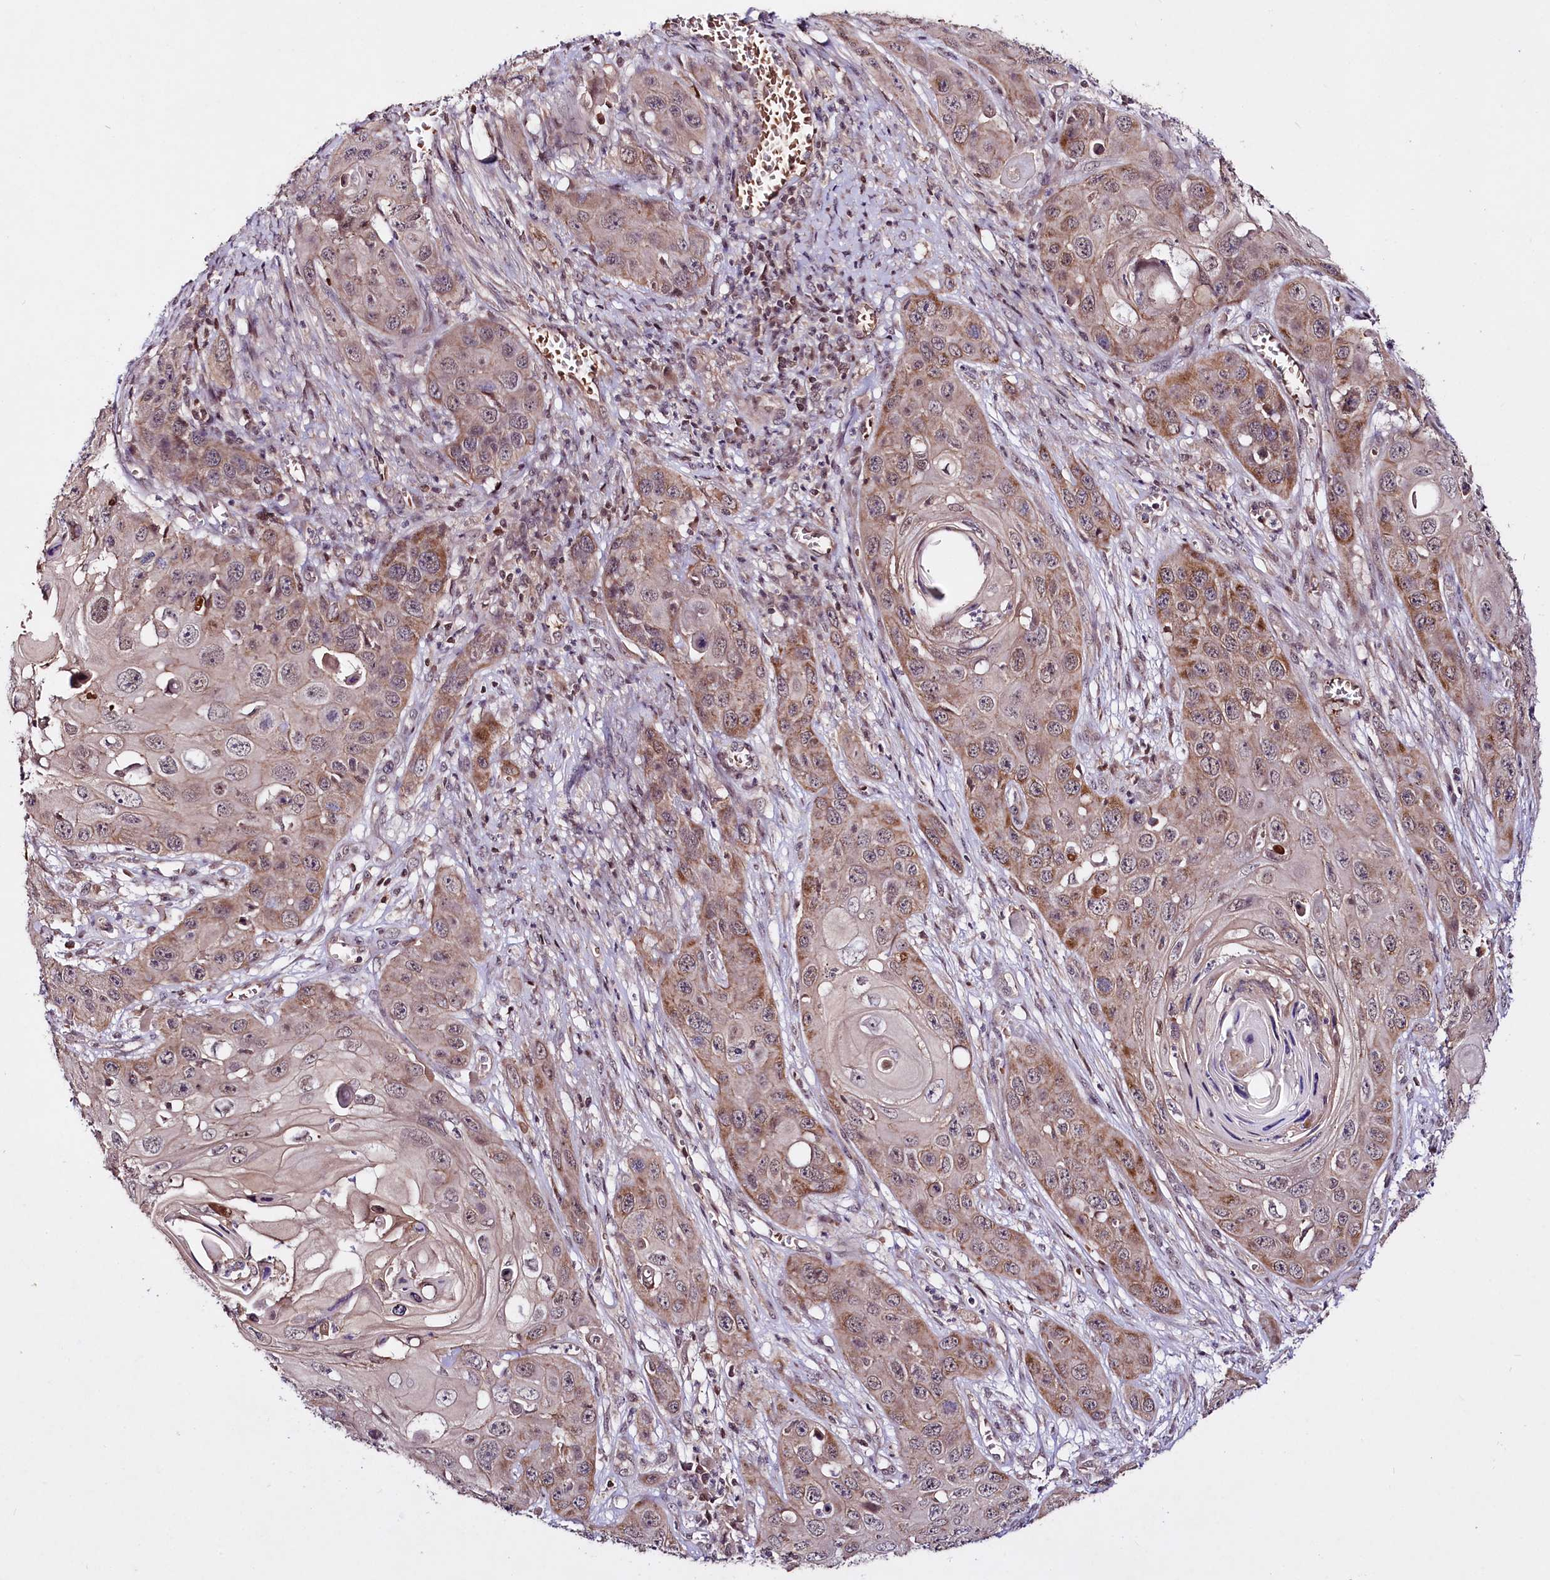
{"staining": {"intensity": "moderate", "quantity": "<25%", "location": "cytoplasmic/membranous,nuclear"}, "tissue": "skin cancer", "cell_type": "Tumor cells", "image_type": "cancer", "snomed": [{"axis": "morphology", "description": "Squamous cell carcinoma, NOS"}, {"axis": "topography", "description": "Skin"}], "caption": "Protein expression by immunohistochemistry (IHC) exhibits moderate cytoplasmic/membranous and nuclear staining in approximately <25% of tumor cells in skin cancer (squamous cell carcinoma).", "gene": "TAFAZZIN", "patient": {"sex": "male", "age": 55}}